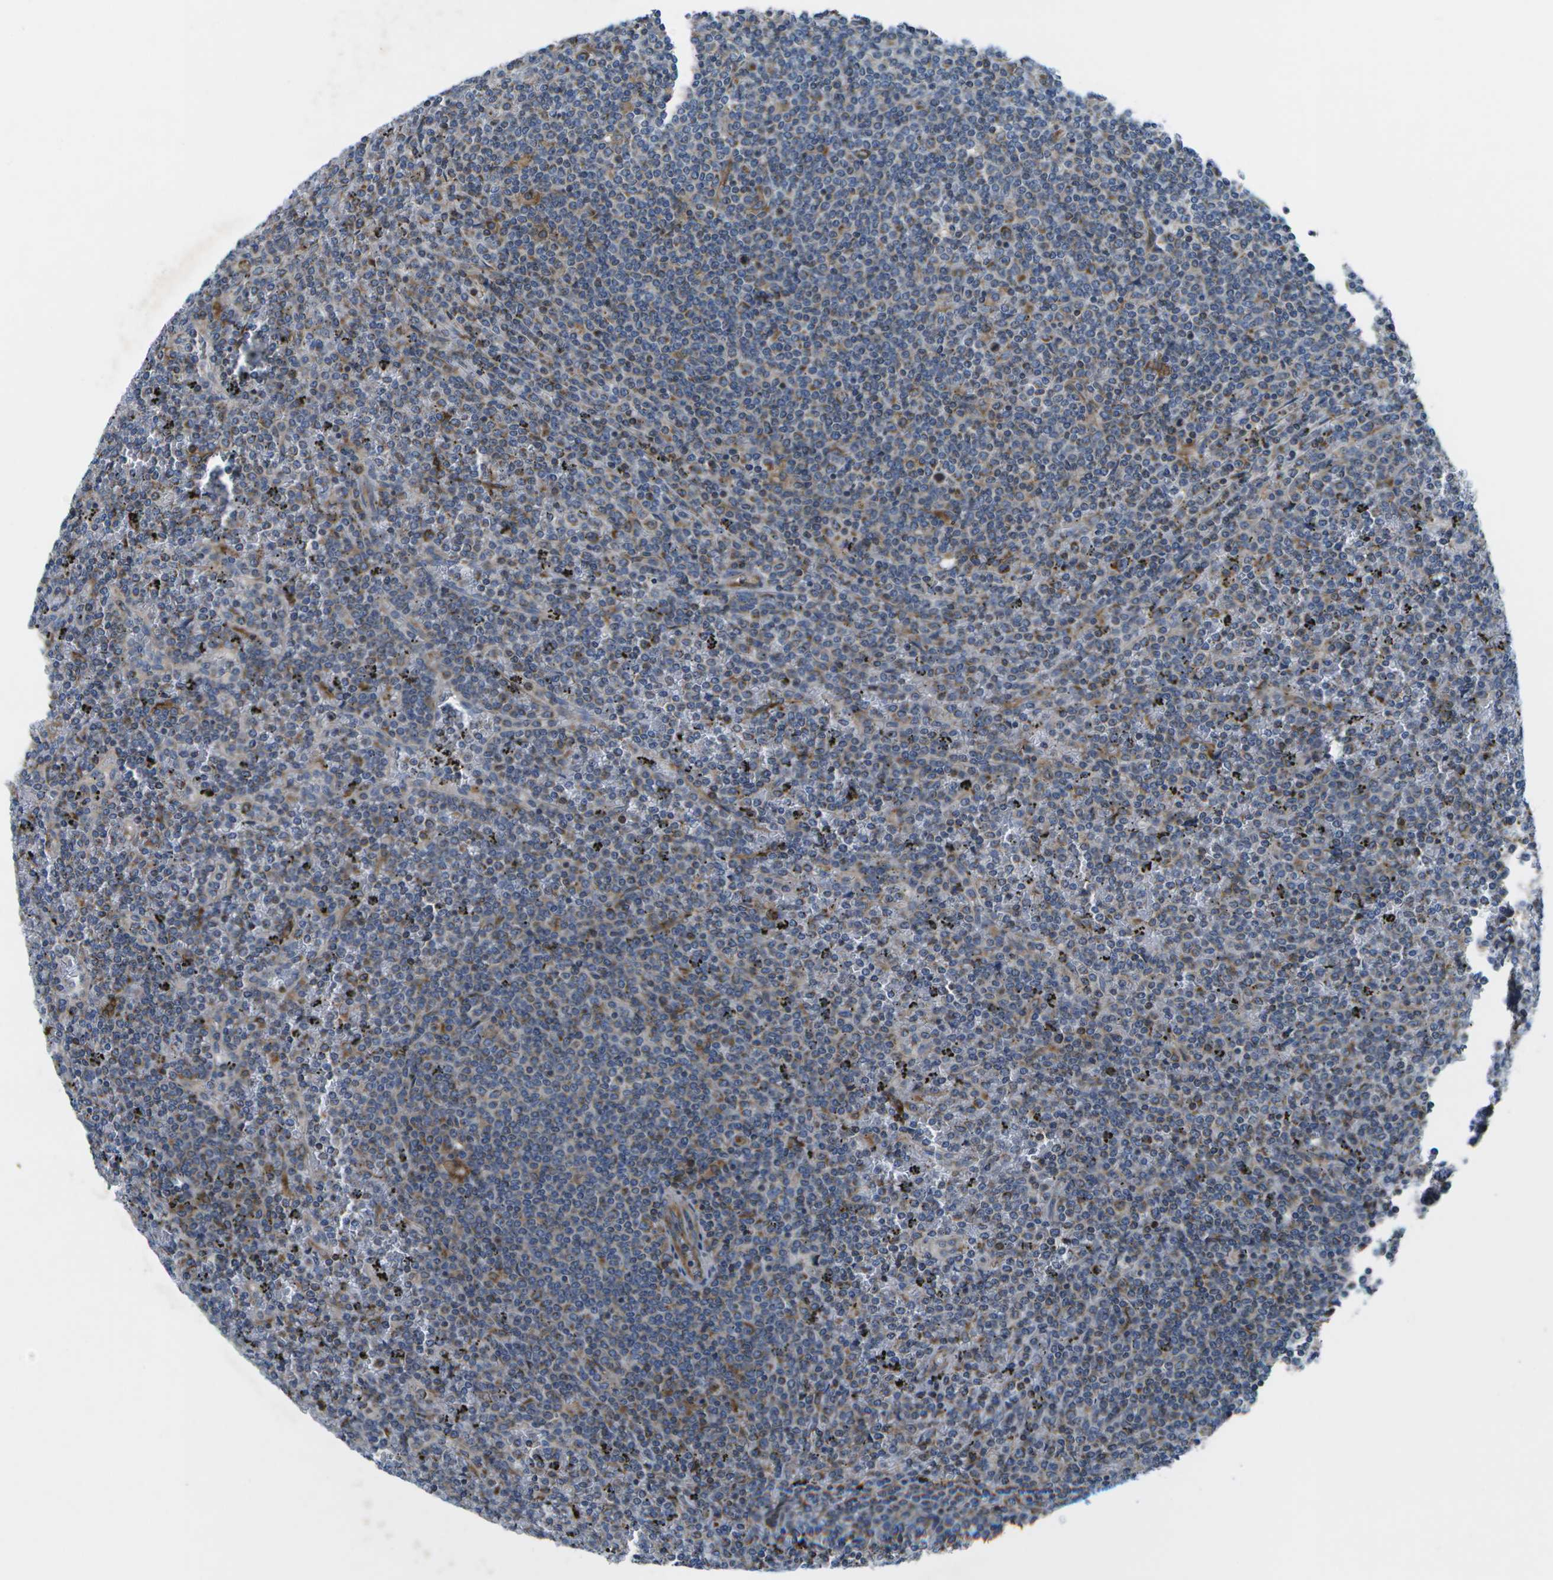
{"staining": {"intensity": "moderate", "quantity": "<25%", "location": "cytoplasmic/membranous"}, "tissue": "lymphoma", "cell_type": "Tumor cells", "image_type": "cancer", "snomed": [{"axis": "morphology", "description": "Malignant lymphoma, non-Hodgkin's type, Low grade"}, {"axis": "topography", "description": "Spleen"}], "caption": "Immunohistochemistry of malignant lymphoma, non-Hodgkin's type (low-grade) shows low levels of moderate cytoplasmic/membranous staining in approximately <25% of tumor cells.", "gene": "GDF5", "patient": {"sex": "female", "age": 19}}